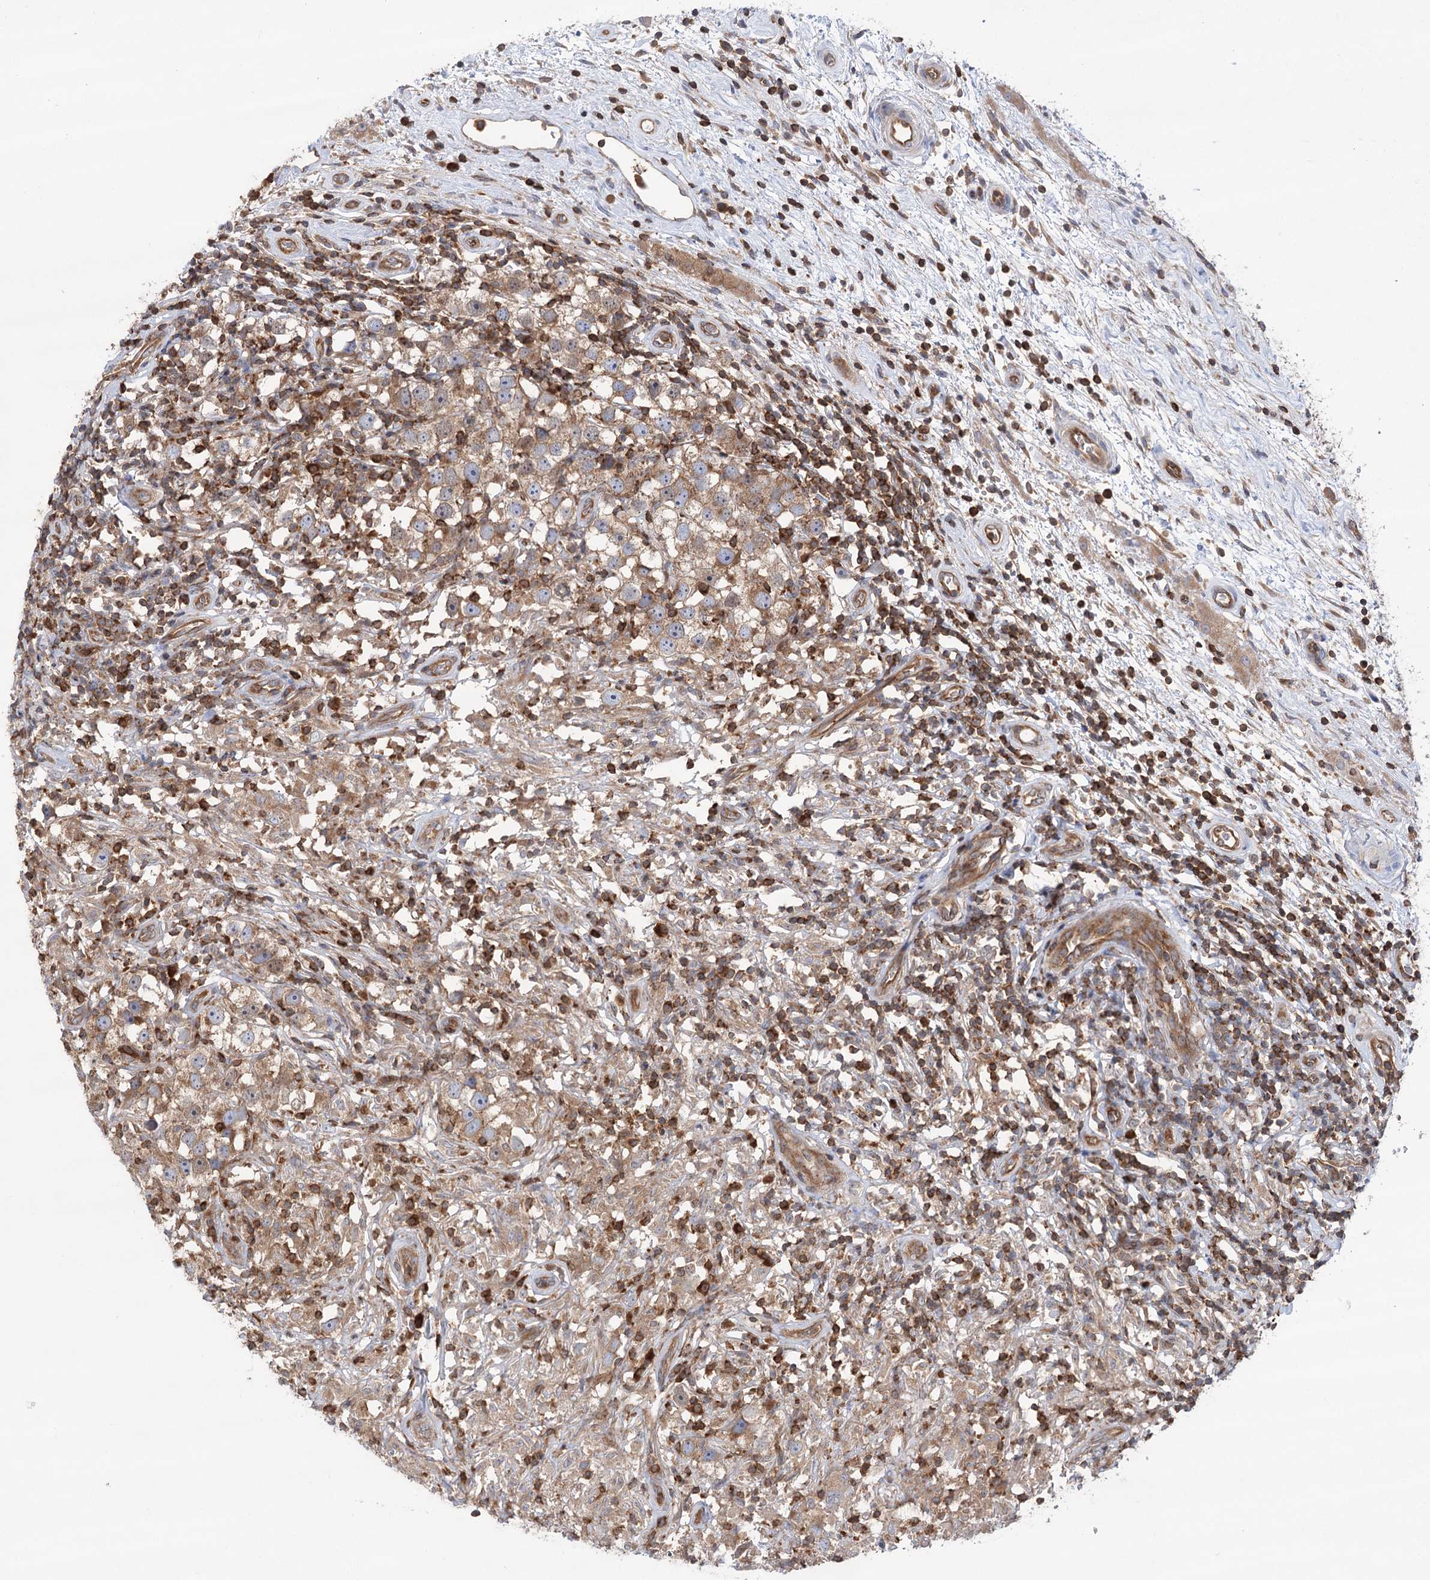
{"staining": {"intensity": "moderate", "quantity": ">75%", "location": "cytoplasmic/membranous"}, "tissue": "testis cancer", "cell_type": "Tumor cells", "image_type": "cancer", "snomed": [{"axis": "morphology", "description": "Seminoma, NOS"}, {"axis": "topography", "description": "Testis"}], "caption": "Protein analysis of testis cancer tissue reveals moderate cytoplasmic/membranous staining in about >75% of tumor cells.", "gene": "VPS37B", "patient": {"sex": "male", "age": 49}}